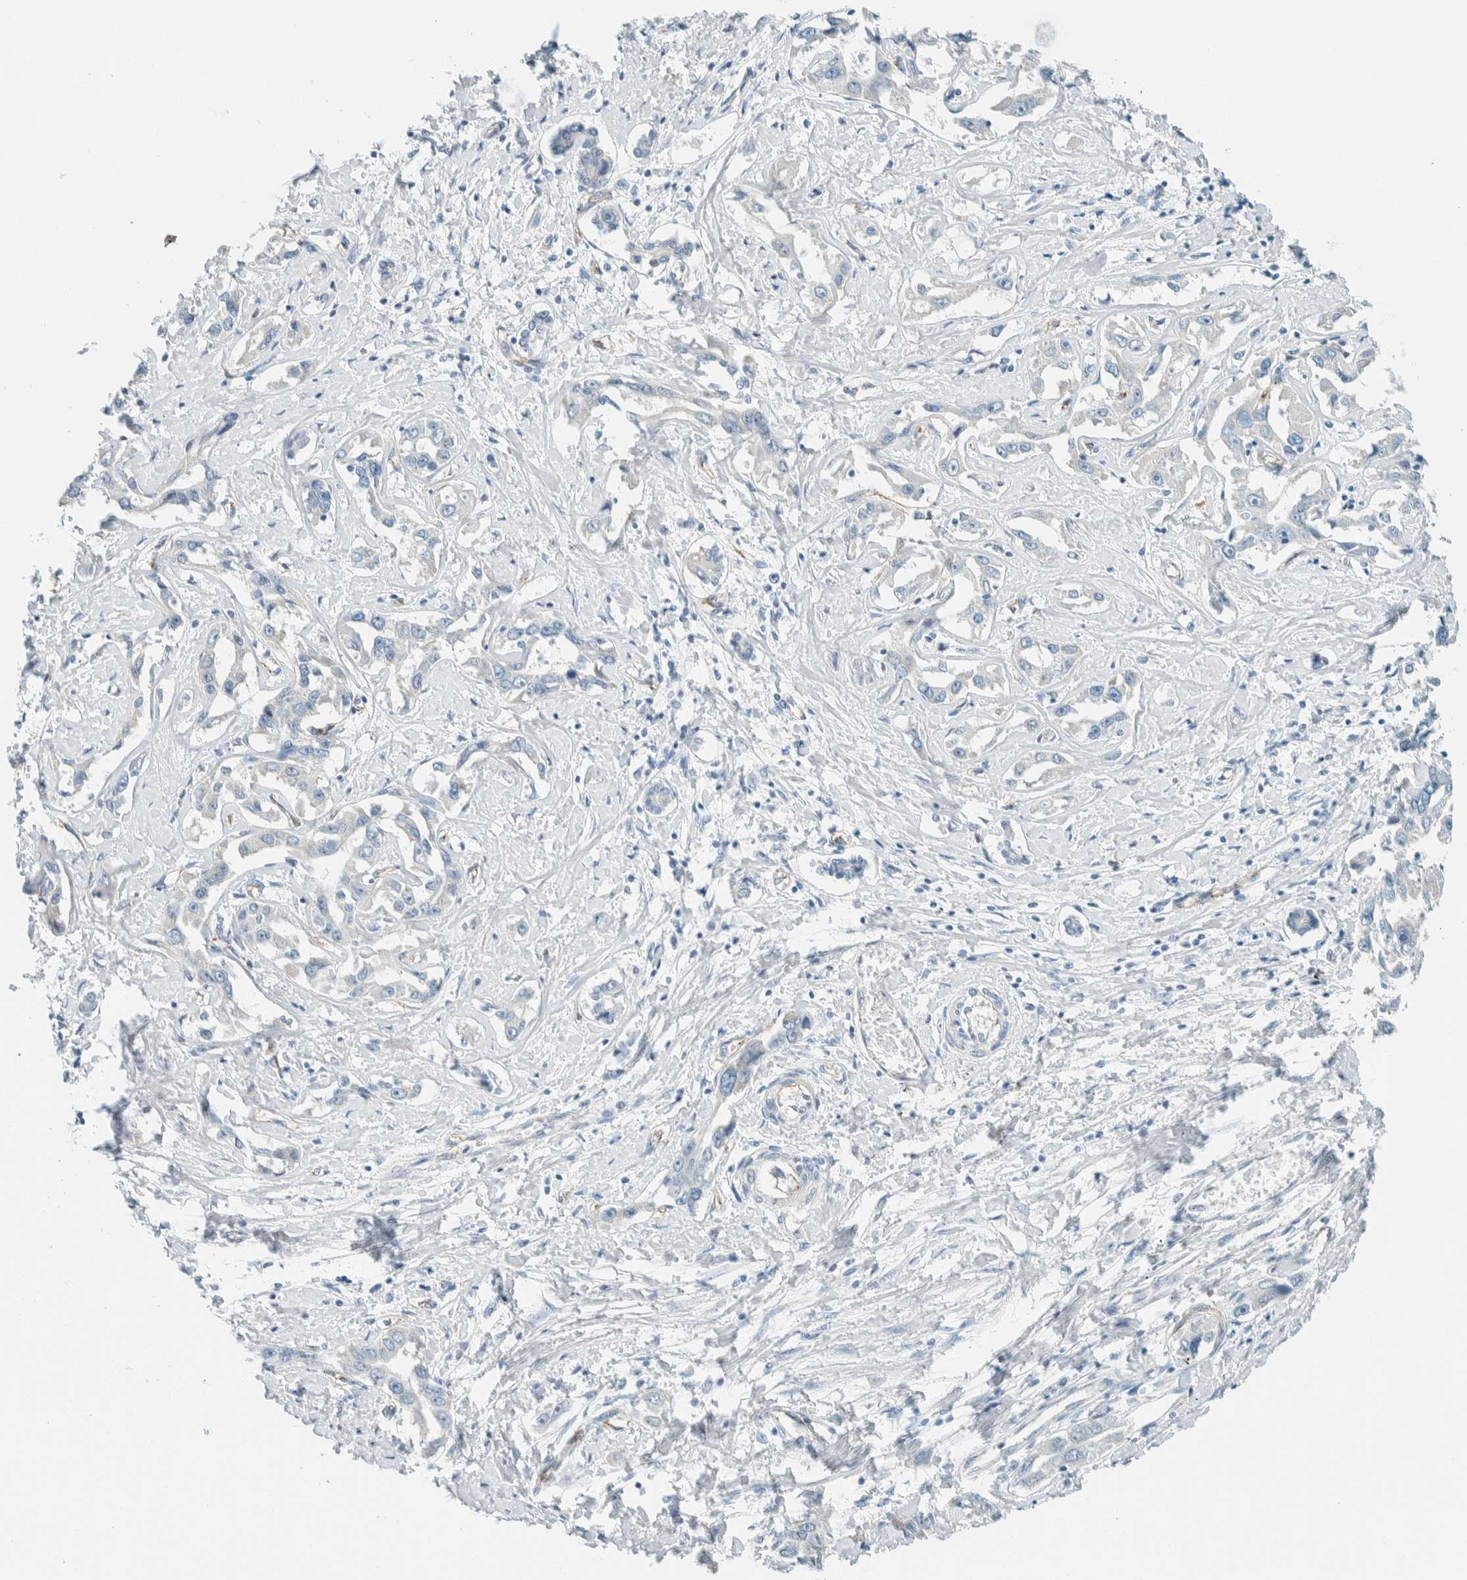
{"staining": {"intensity": "negative", "quantity": "none", "location": "none"}, "tissue": "liver cancer", "cell_type": "Tumor cells", "image_type": "cancer", "snomed": [{"axis": "morphology", "description": "Cholangiocarcinoma"}, {"axis": "topography", "description": "Liver"}], "caption": "An image of human liver cancer (cholangiocarcinoma) is negative for staining in tumor cells. (Brightfield microscopy of DAB immunohistochemistry at high magnification).", "gene": "SLFN12", "patient": {"sex": "male", "age": 59}}